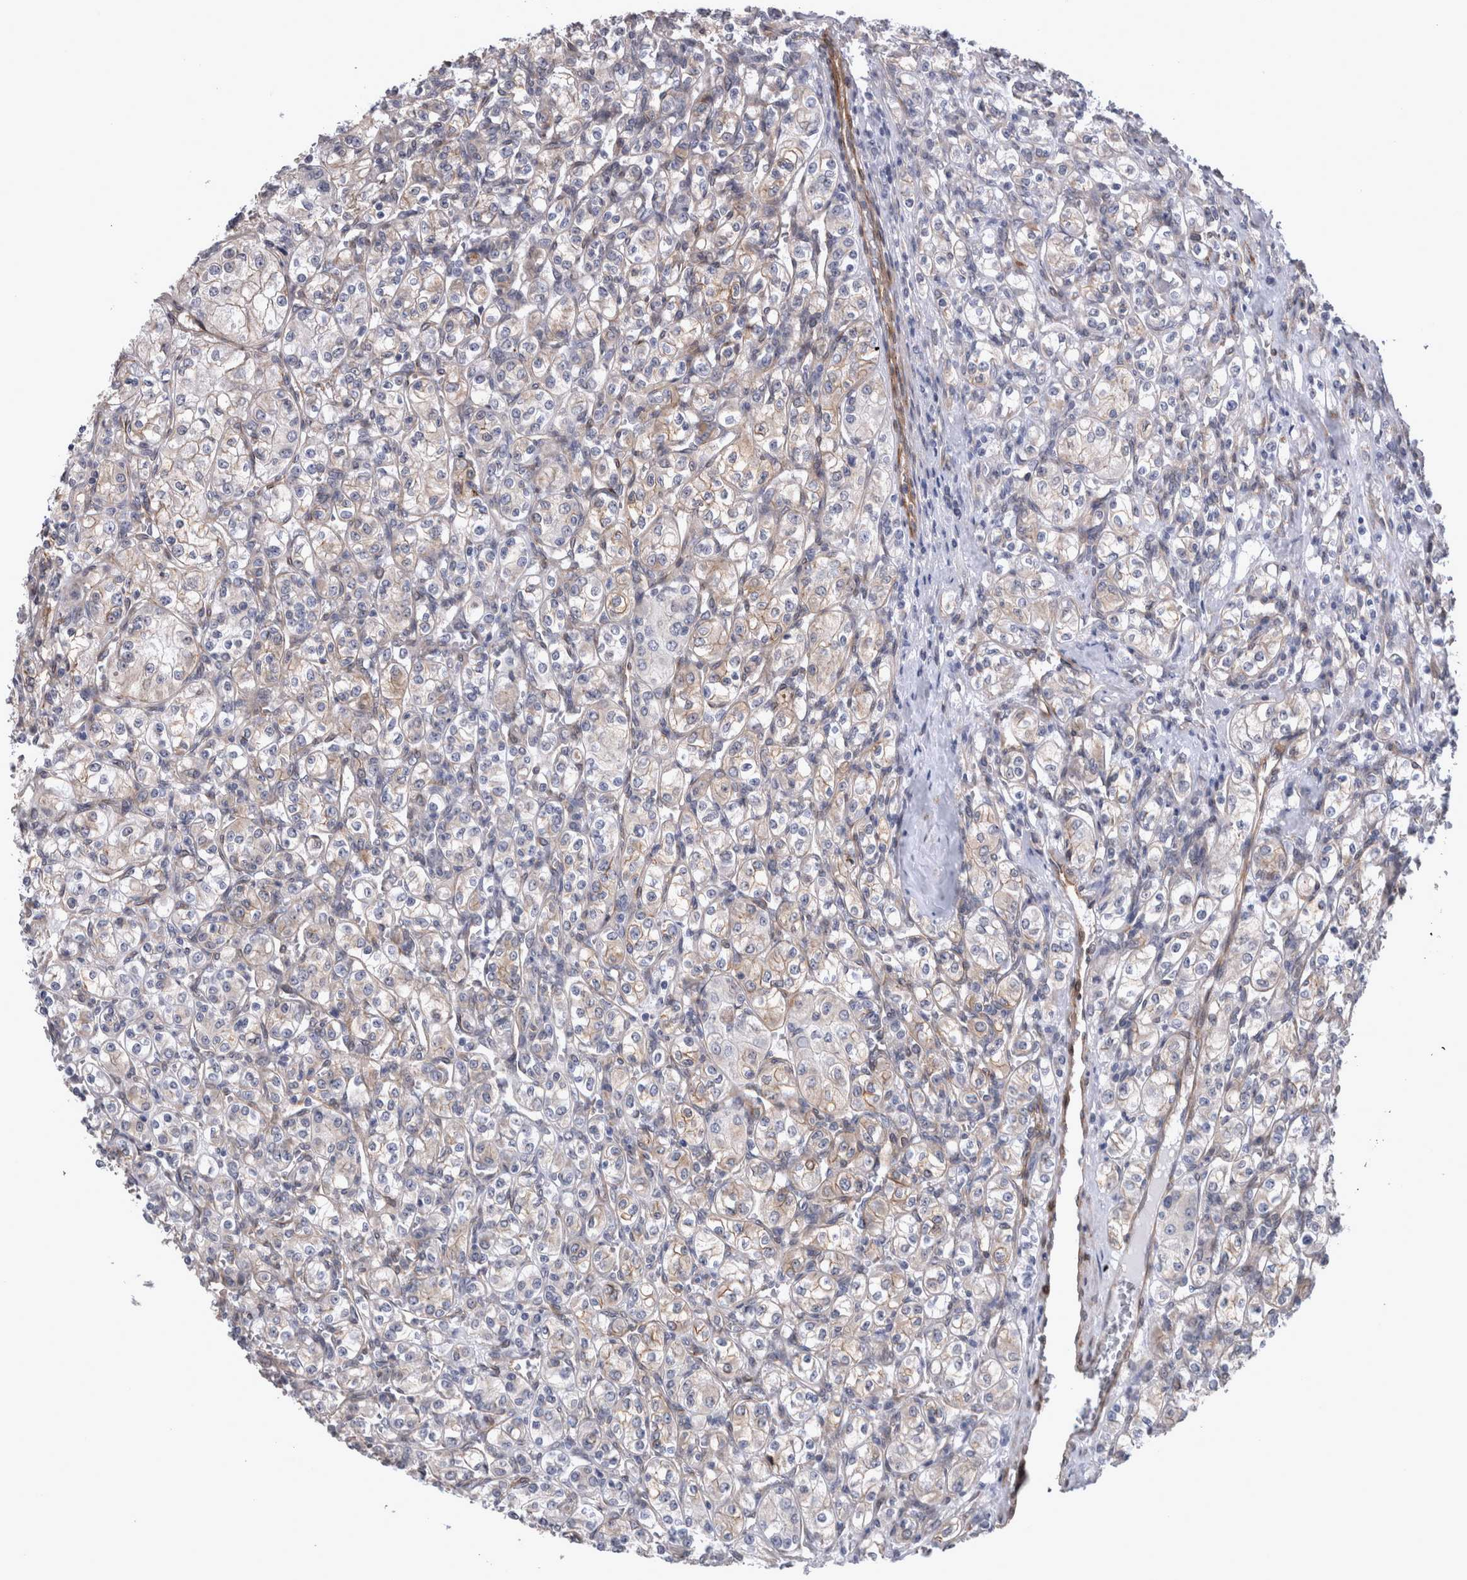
{"staining": {"intensity": "weak", "quantity": "25%-75%", "location": "cytoplasmic/membranous"}, "tissue": "renal cancer", "cell_type": "Tumor cells", "image_type": "cancer", "snomed": [{"axis": "morphology", "description": "Adenocarcinoma, NOS"}, {"axis": "topography", "description": "Kidney"}], "caption": "Renal cancer (adenocarcinoma) tissue shows weak cytoplasmic/membranous staining in about 25%-75% of tumor cells, visualized by immunohistochemistry. The protein is shown in brown color, while the nuclei are stained blue.", "gene": "DDX6", "patient": {"sex": "male", "age": 77}}